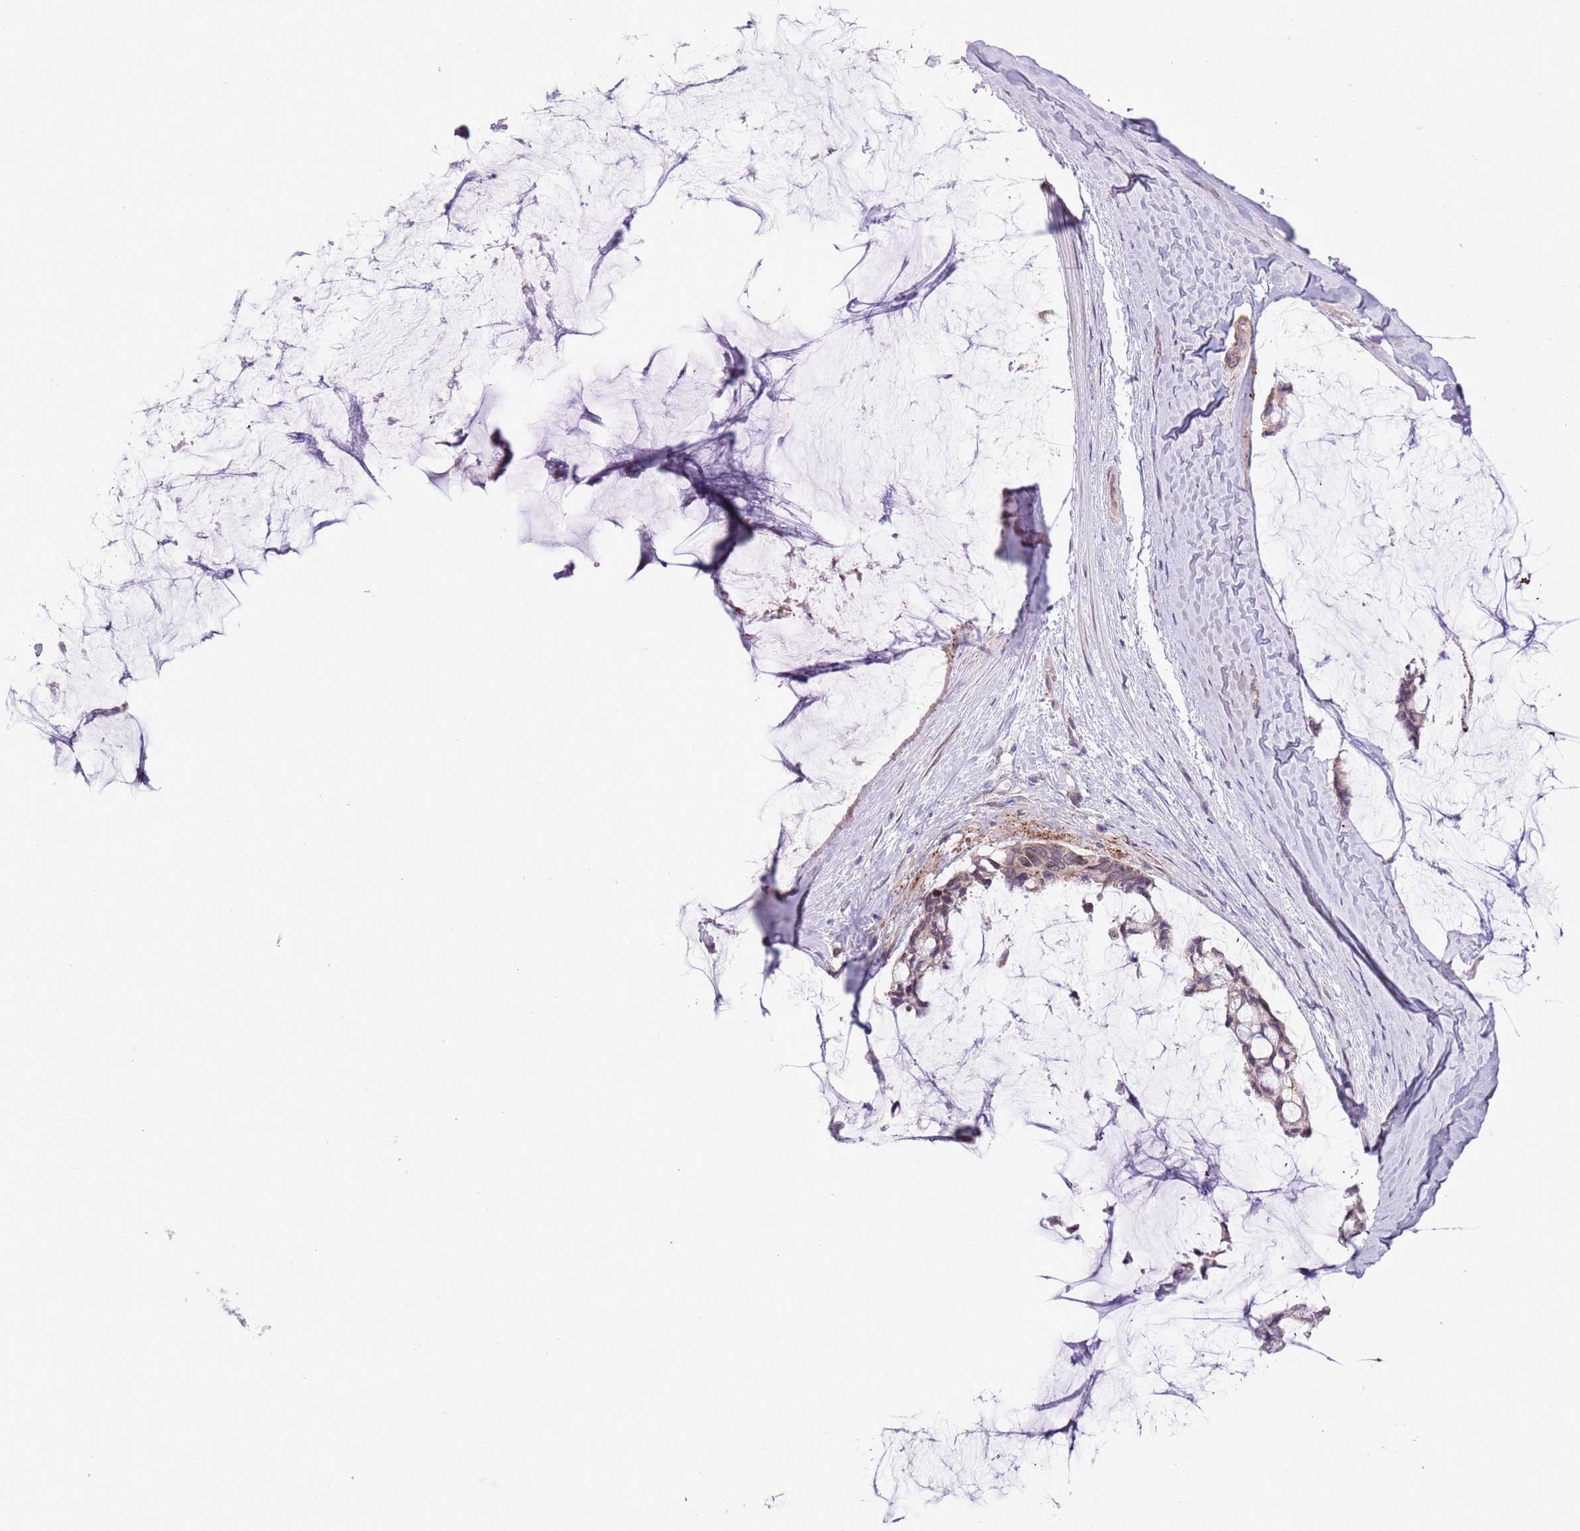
{"staining": {"intensity": "weak", "quantity": "<25%", "location": "cytoplasmic/membranous"}, "tissue": "ovarian cancer", "cell_type": "Tumor cells", "image_type": "cancer", "snomed": [{"axis": "morphology", "description": "Cystadenocarcinoma, mucinous, NOS"}, {"axis": "topography", "description": "Ovary"}], "caption": "Histopathology image shows no significant protein positivity in tumor cells of ovarian cancer.", "gene": "CCND2", "patient": {"sex": "female", "age": 39}}